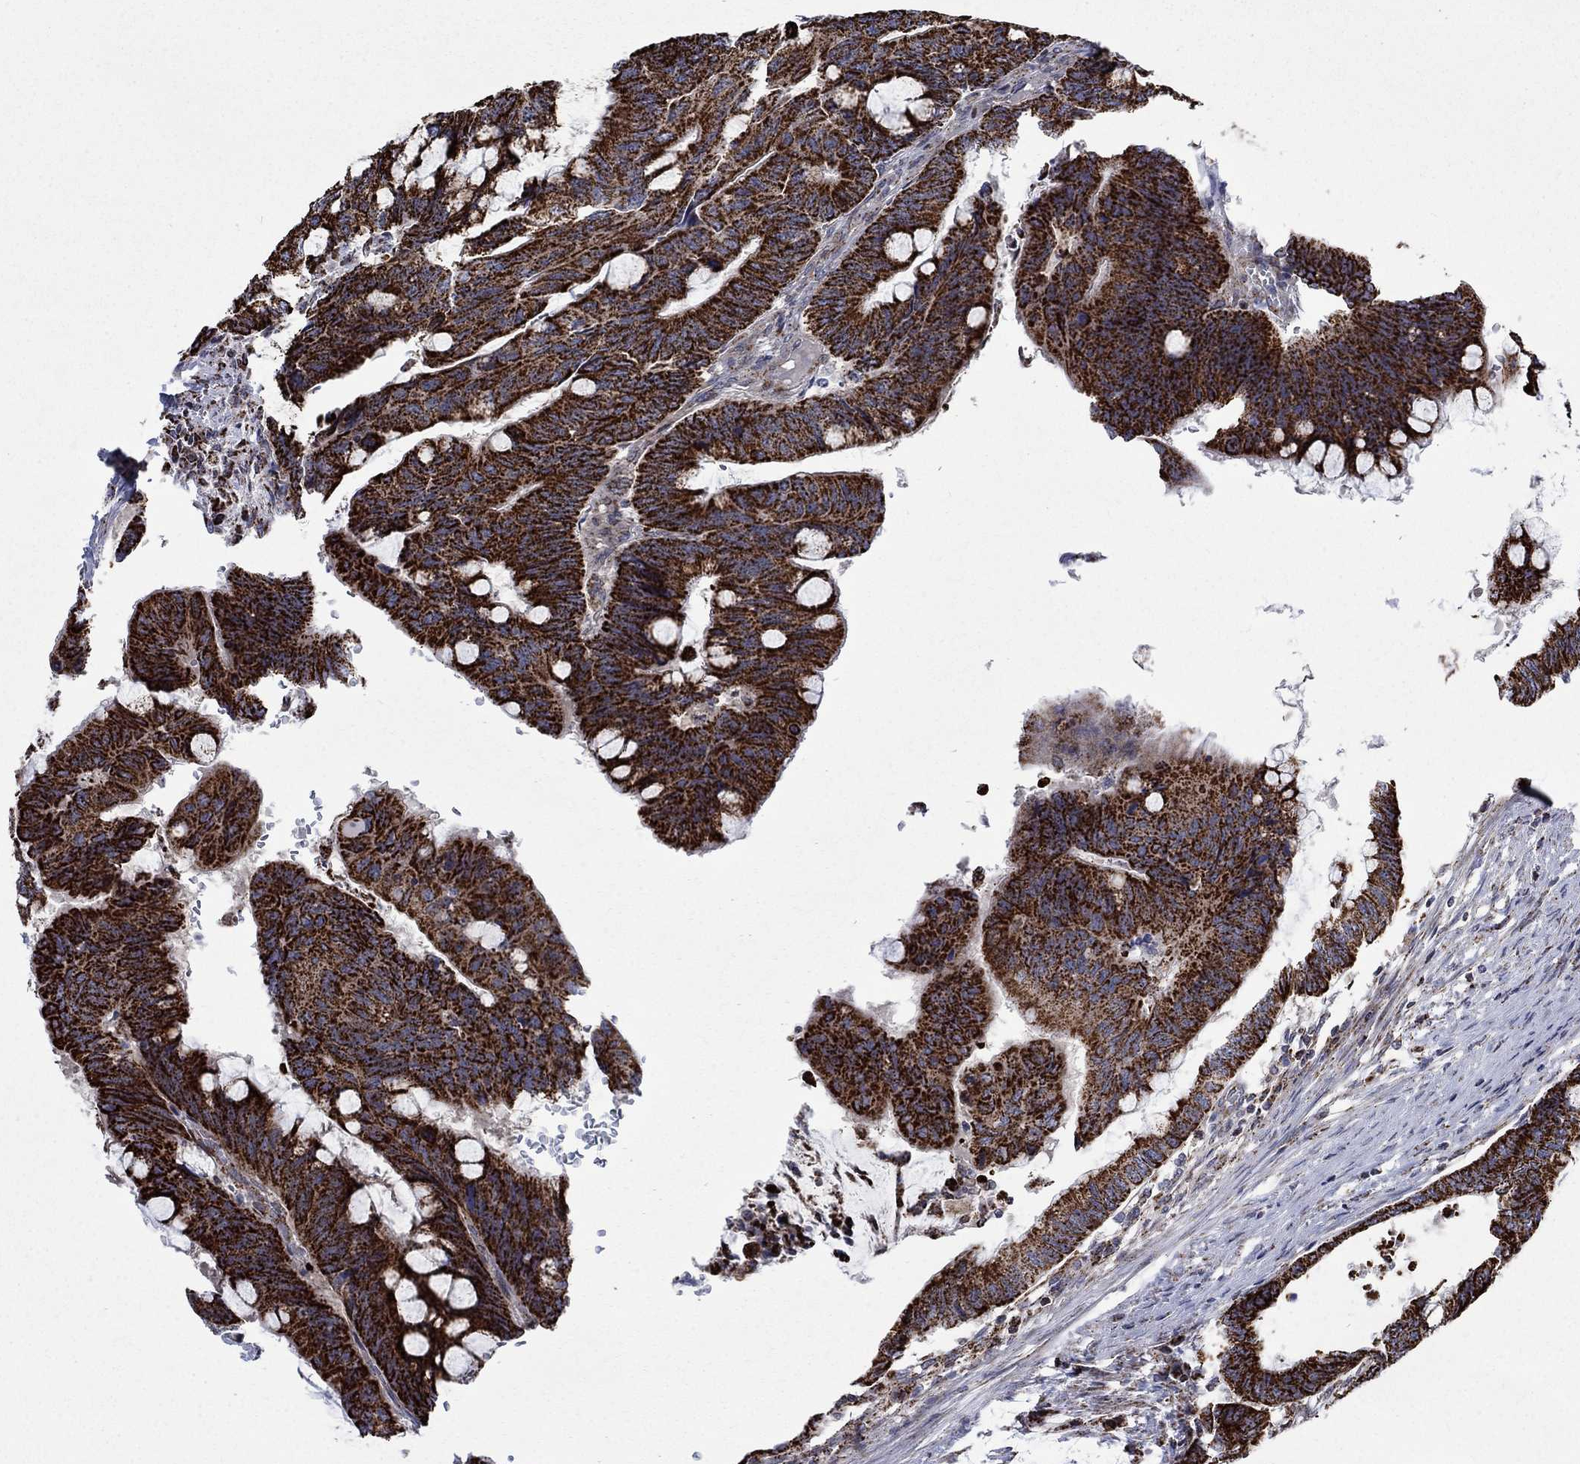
{"staining": {"intensity": "strong", "quantity": ">75%", "location": "cytoplasmic/membranous"}, "tissue": "colorectal cancer", "cell_type": "Tumor cells", "image_type": "cancer", "snomed": [{"axis": "morphology", "description": "Normal tissue, NOS"}, {"axis": "morphology", "description": "Adenocarcinoma, NOS"}, {"axis": "topography", "description": "Rectum"}], "caption": "About >75% of tumor cells in colorectal adenocarcinoma show strong cytoplasmic/membranous protein expression as visualized by brown immunohistochemical staining.", "gene": "MOAP1", "patient": {"sex": "male", "age": 92}}